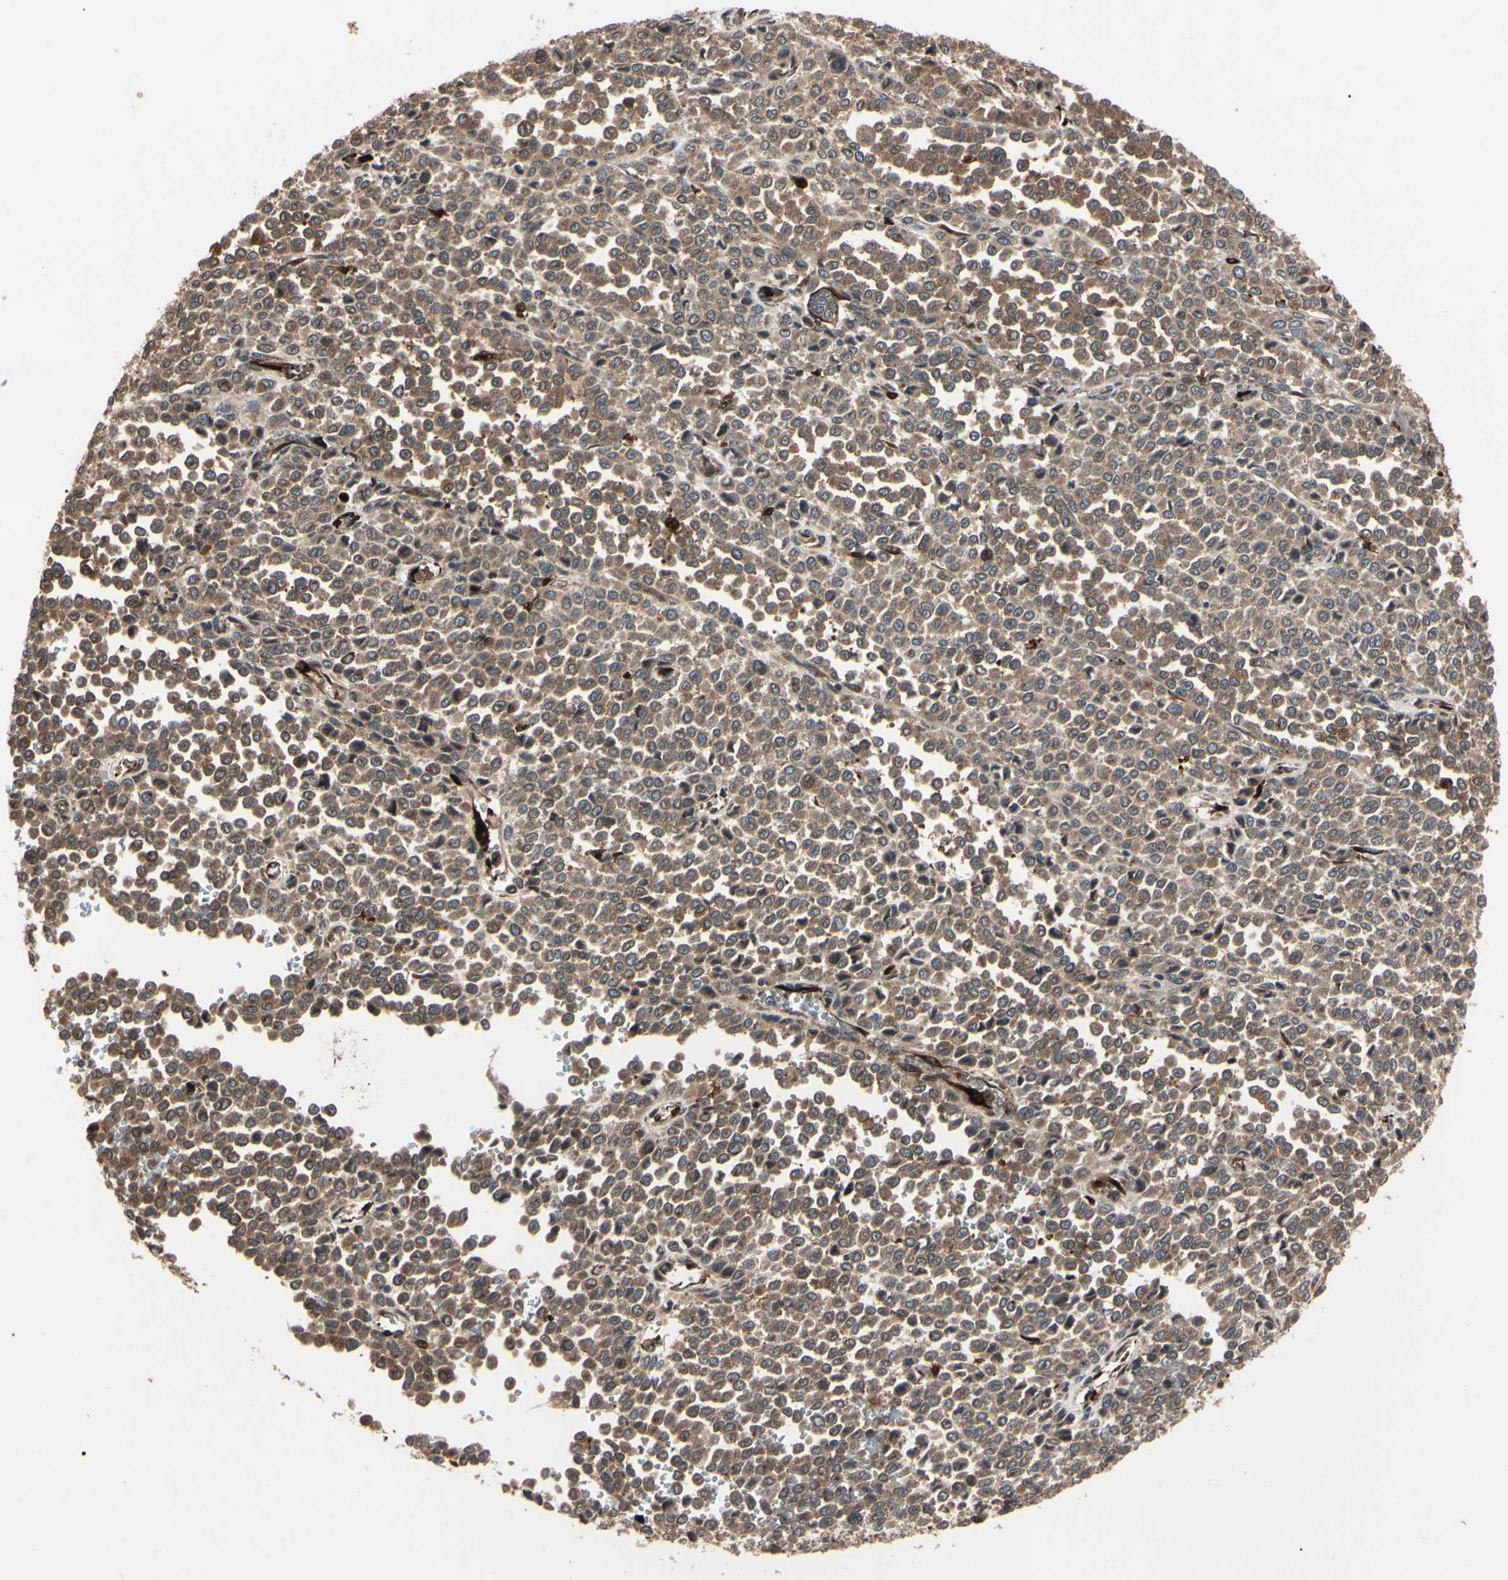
{"staining": {"intensity": "moderate", "quantity": ">75%", "location": "cytoplasmic/membranous"}, "tissue": "melanoma", "cell_type": "Tumor cells", "image_type": "cancer", "snomed": [{"axis": "morphology", "description": "Malignant melanoma, Metastatic site"}, {"axis": "topography", "description": "Pancreas"}], "caption": "Immunohistochemistry (IHC) photomicrograph of neoplastic tissue: malignant melanoma (metastatic site) stained using immunohistochemistry (IHC) exhibits medium levels of moderate protein expression localized specifically in the cytoplasmic/membranous of tumor cells, appearing as a cytoplasmic/membranous brown color.", "gene": "GUCY1B1", "patient": {"sex": "female", "age": 30}}